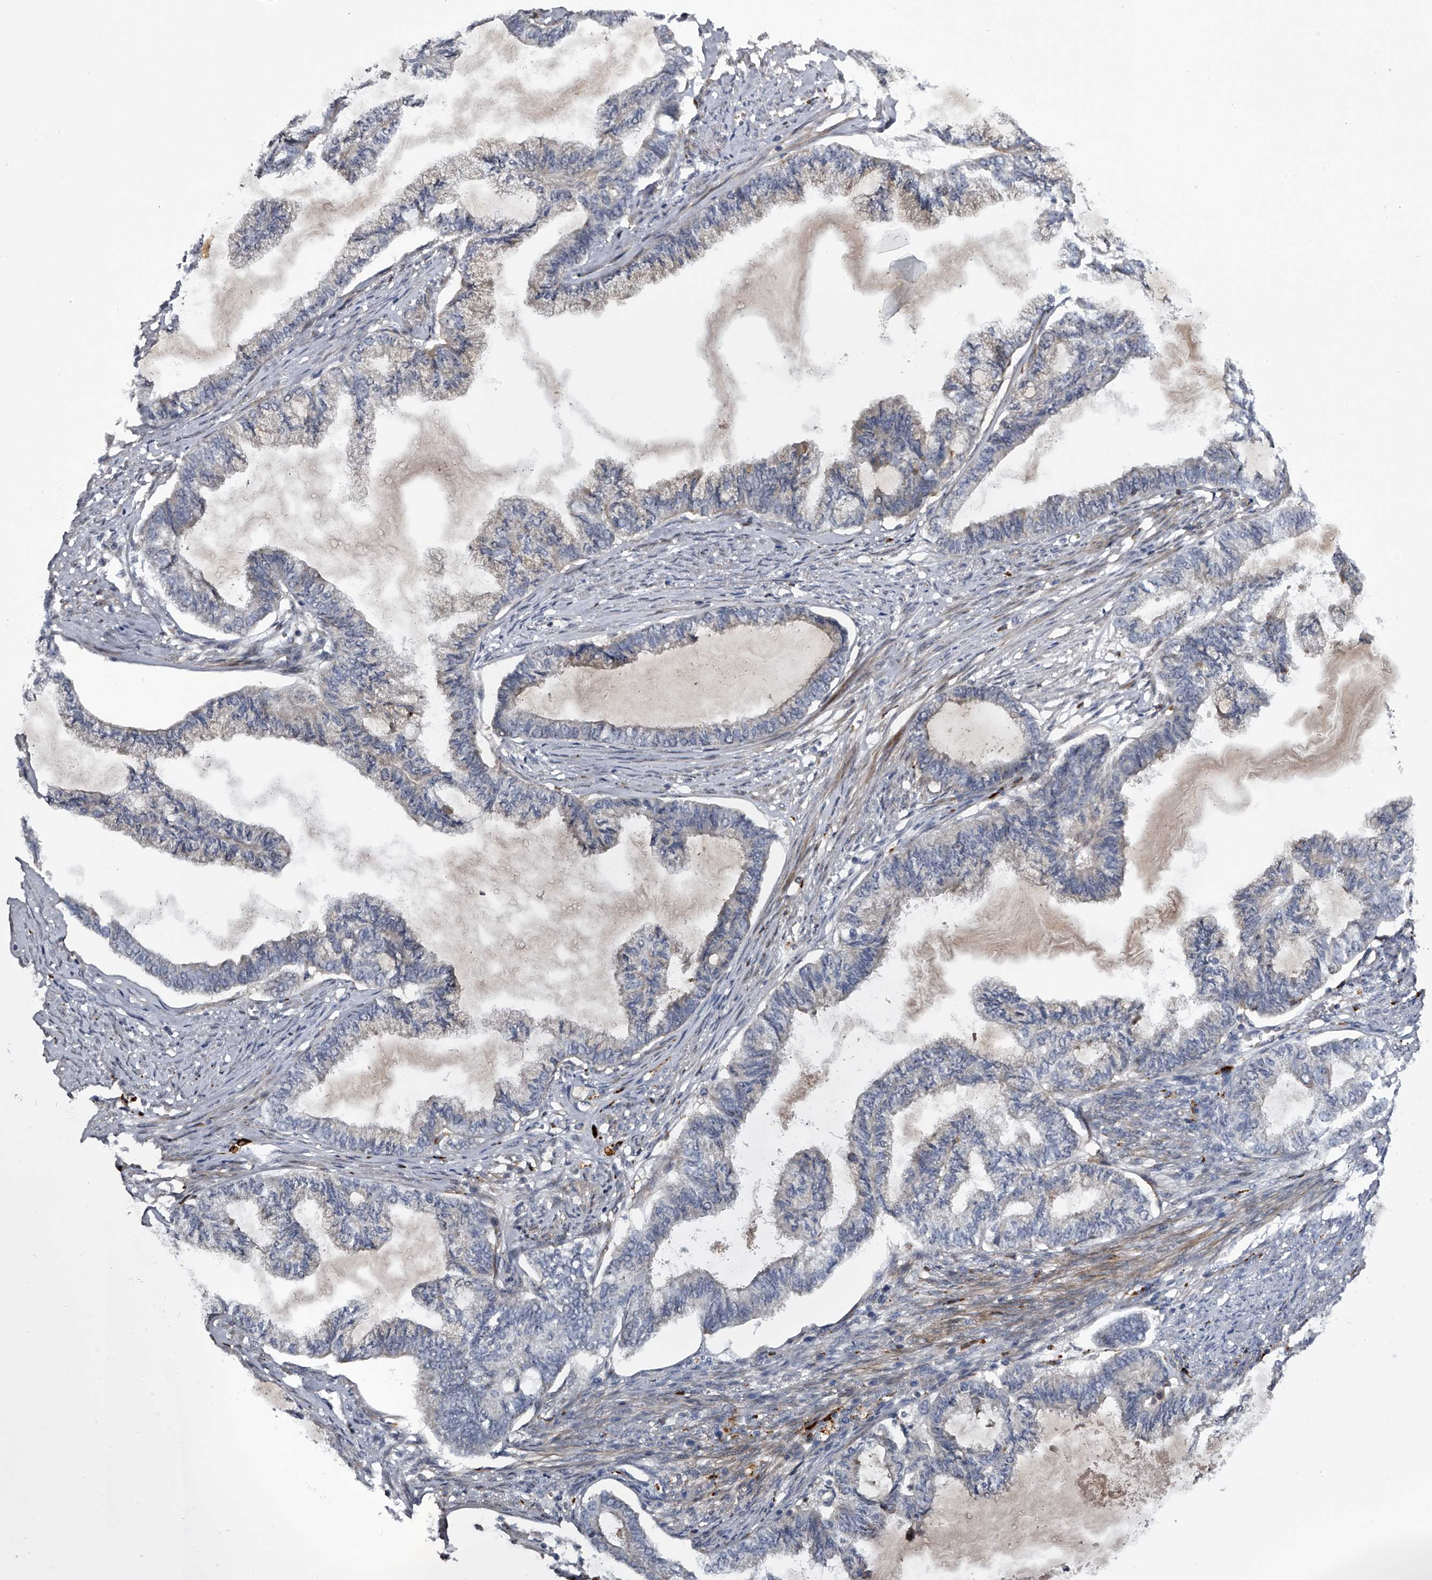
{"staining": {"intensity": "negative", "quantity": "none", "location": "none"}, "tissue": "endometrial cancer", "cell_type": "Tumor cells", "image_type": "cancer", "snomed": [{"axis": "morphology", "description": "Adenocarcinoma, NOS"}, {"axis": "topography", "description": "Endometrium"}], "caption": "This micrograph is of adenocarcinoma (endometrial) stained with IHC to label a protein in brown with the nuclei are counter-stained blue. There is no positivity in tumor cells.", "gene": "MDN1", "patient": {"sex": "female", "age": 86}}